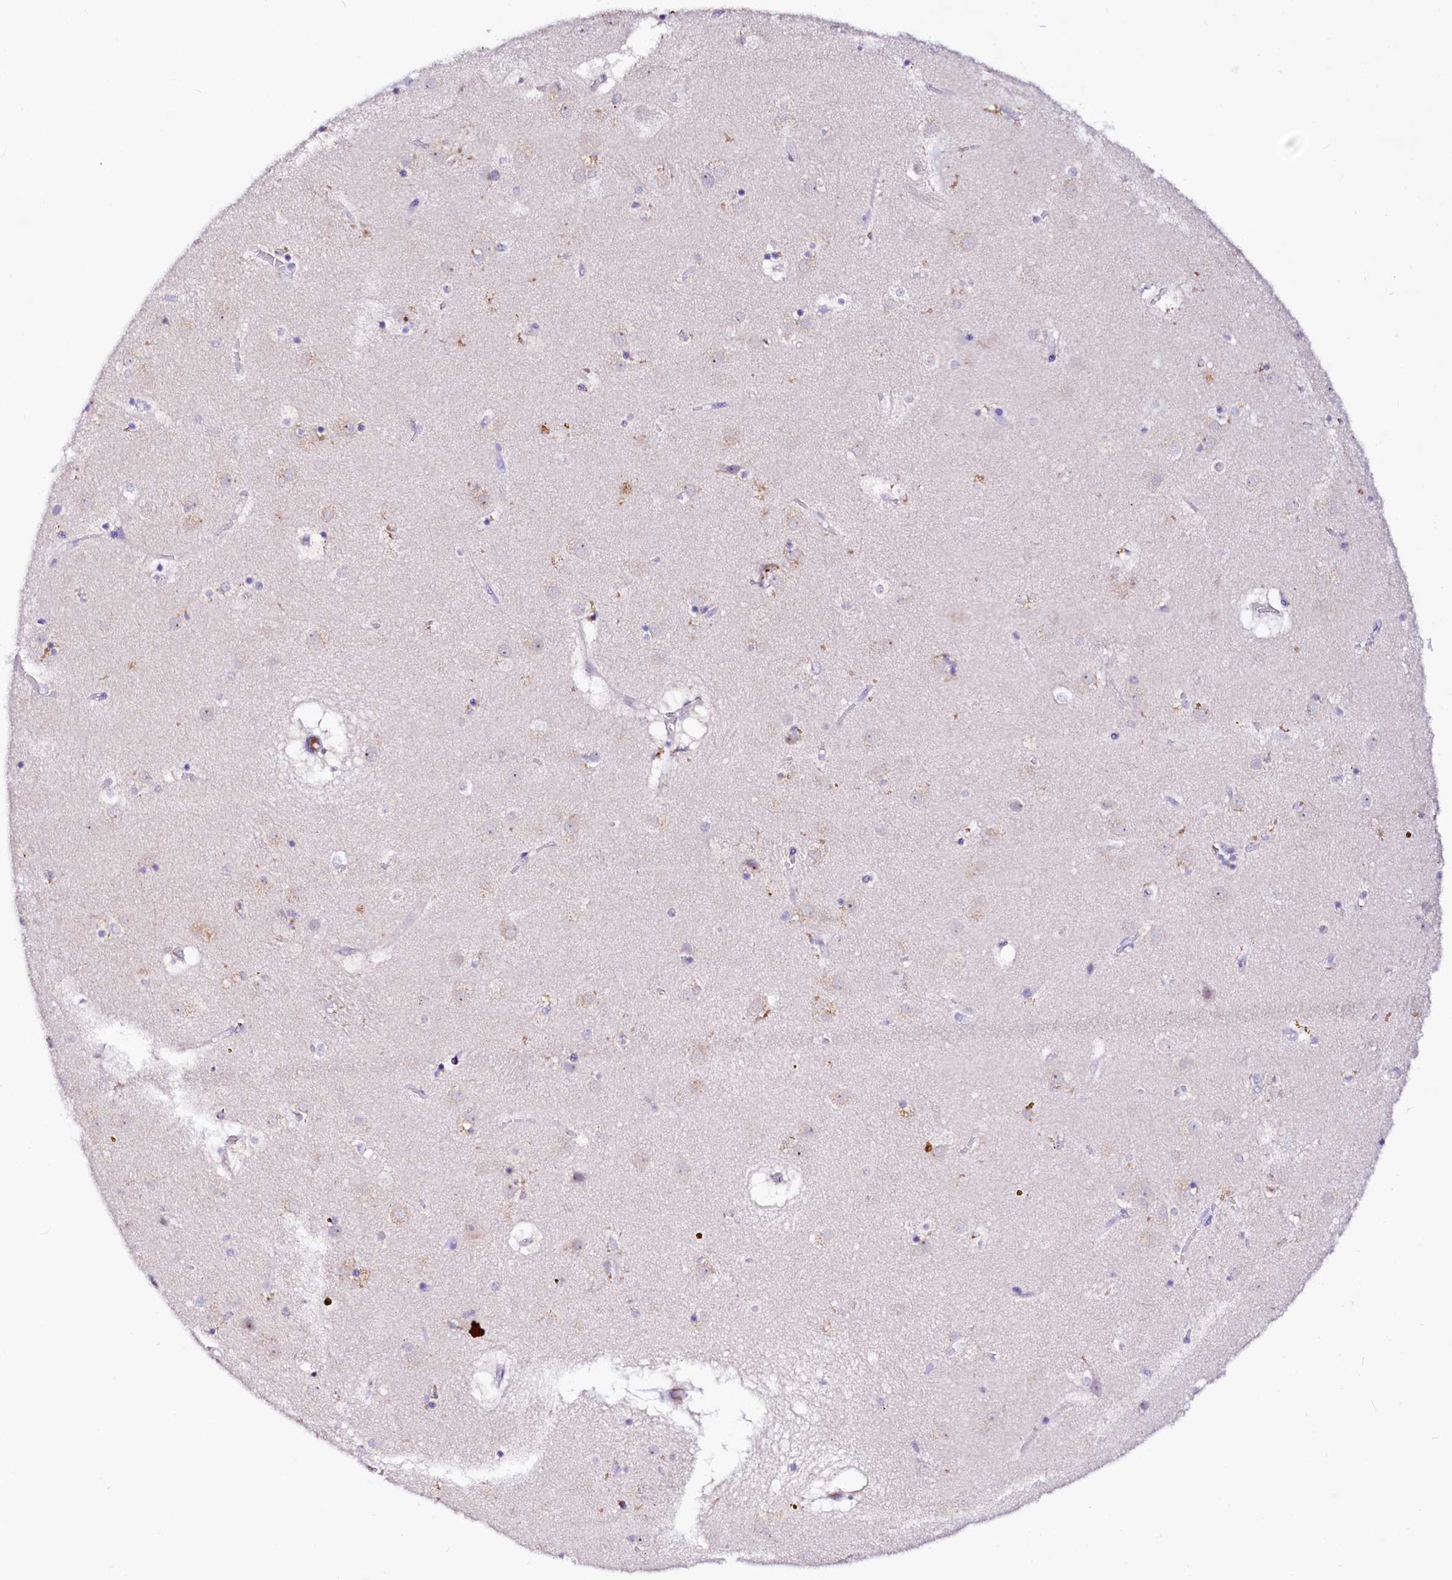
{"staining": {"intensity": "negative", "quantity": "none", "location": "none"}, "tissue": "caudate", "cell_type": "Glial cells", "image_type": "normal", "snomed": [{"axis": "morphology", "description": "Normal tissue, NOS"}, {"axis": "topography", "description": "Lateral ventricle wall"}], "caption": "A high-resolution micrograph shows immunohistochemistry staining of benign caudate, which exhibits no significant positivity in glial cells. (Brightfield microscopy of DAB immunohistochemistry (IHC) at high magnification).", "gene": "BTBD16", "patient": {"sex": "male", "age": 70}}